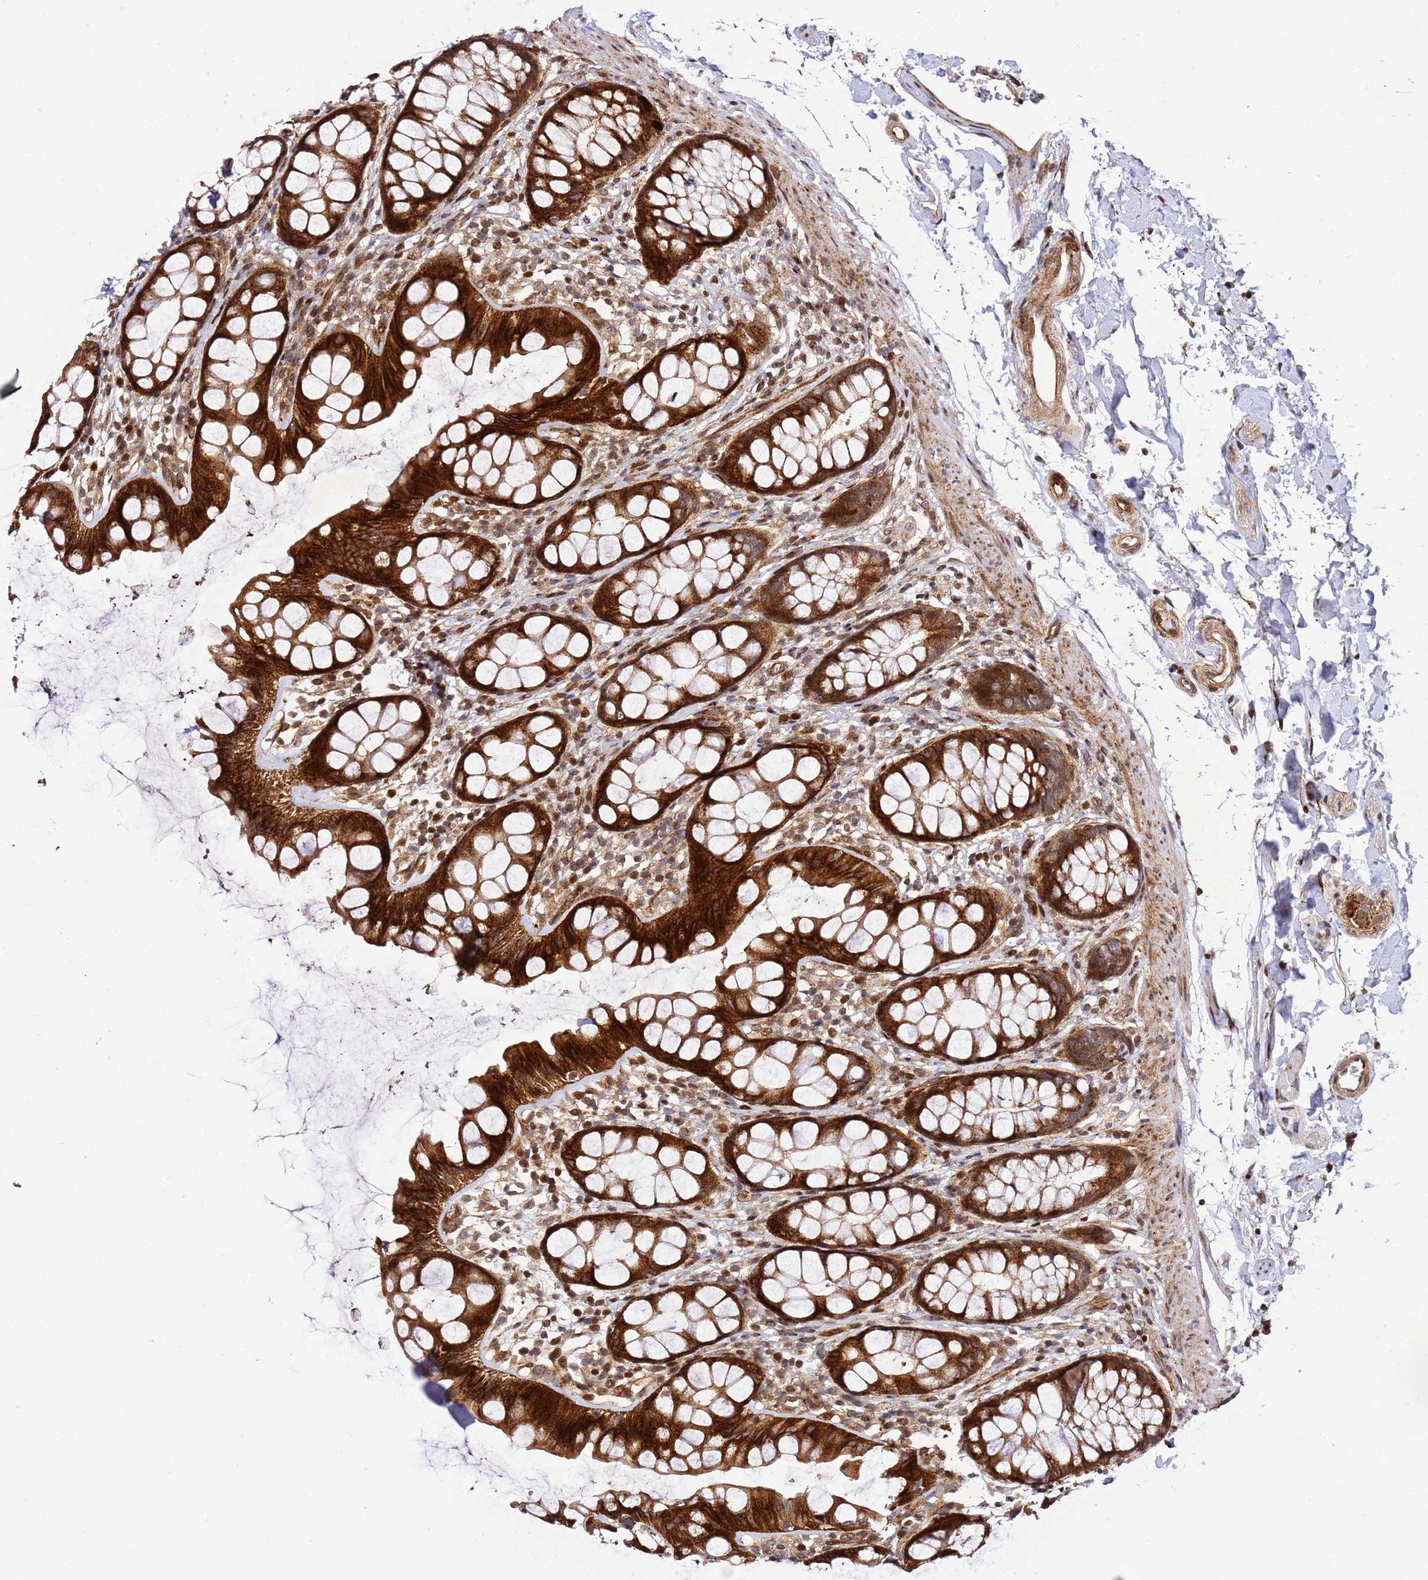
{"staining": {"intensity": "strong", "quantity": ">75%", "location": "cytoplasmic/membranous"}, "tissue": "rectum", "cell_type": "Glandular cells", "image_type": "normal", "snomed": [{"axis": "morphology", "description": "Normal tissue, NOS"}, {"axis": "topography", "description": "Rectum"}], "caption": "Immunohistochemistry (IHC) (DAB (3,3'-diaminobenzidine)) staining of benign rectum displays strong cytoplasmic/membranous protein staining in about >75% of glandular cells.", "gene": "ZNF296", "patient": {"sex": "female", "age": 65}}